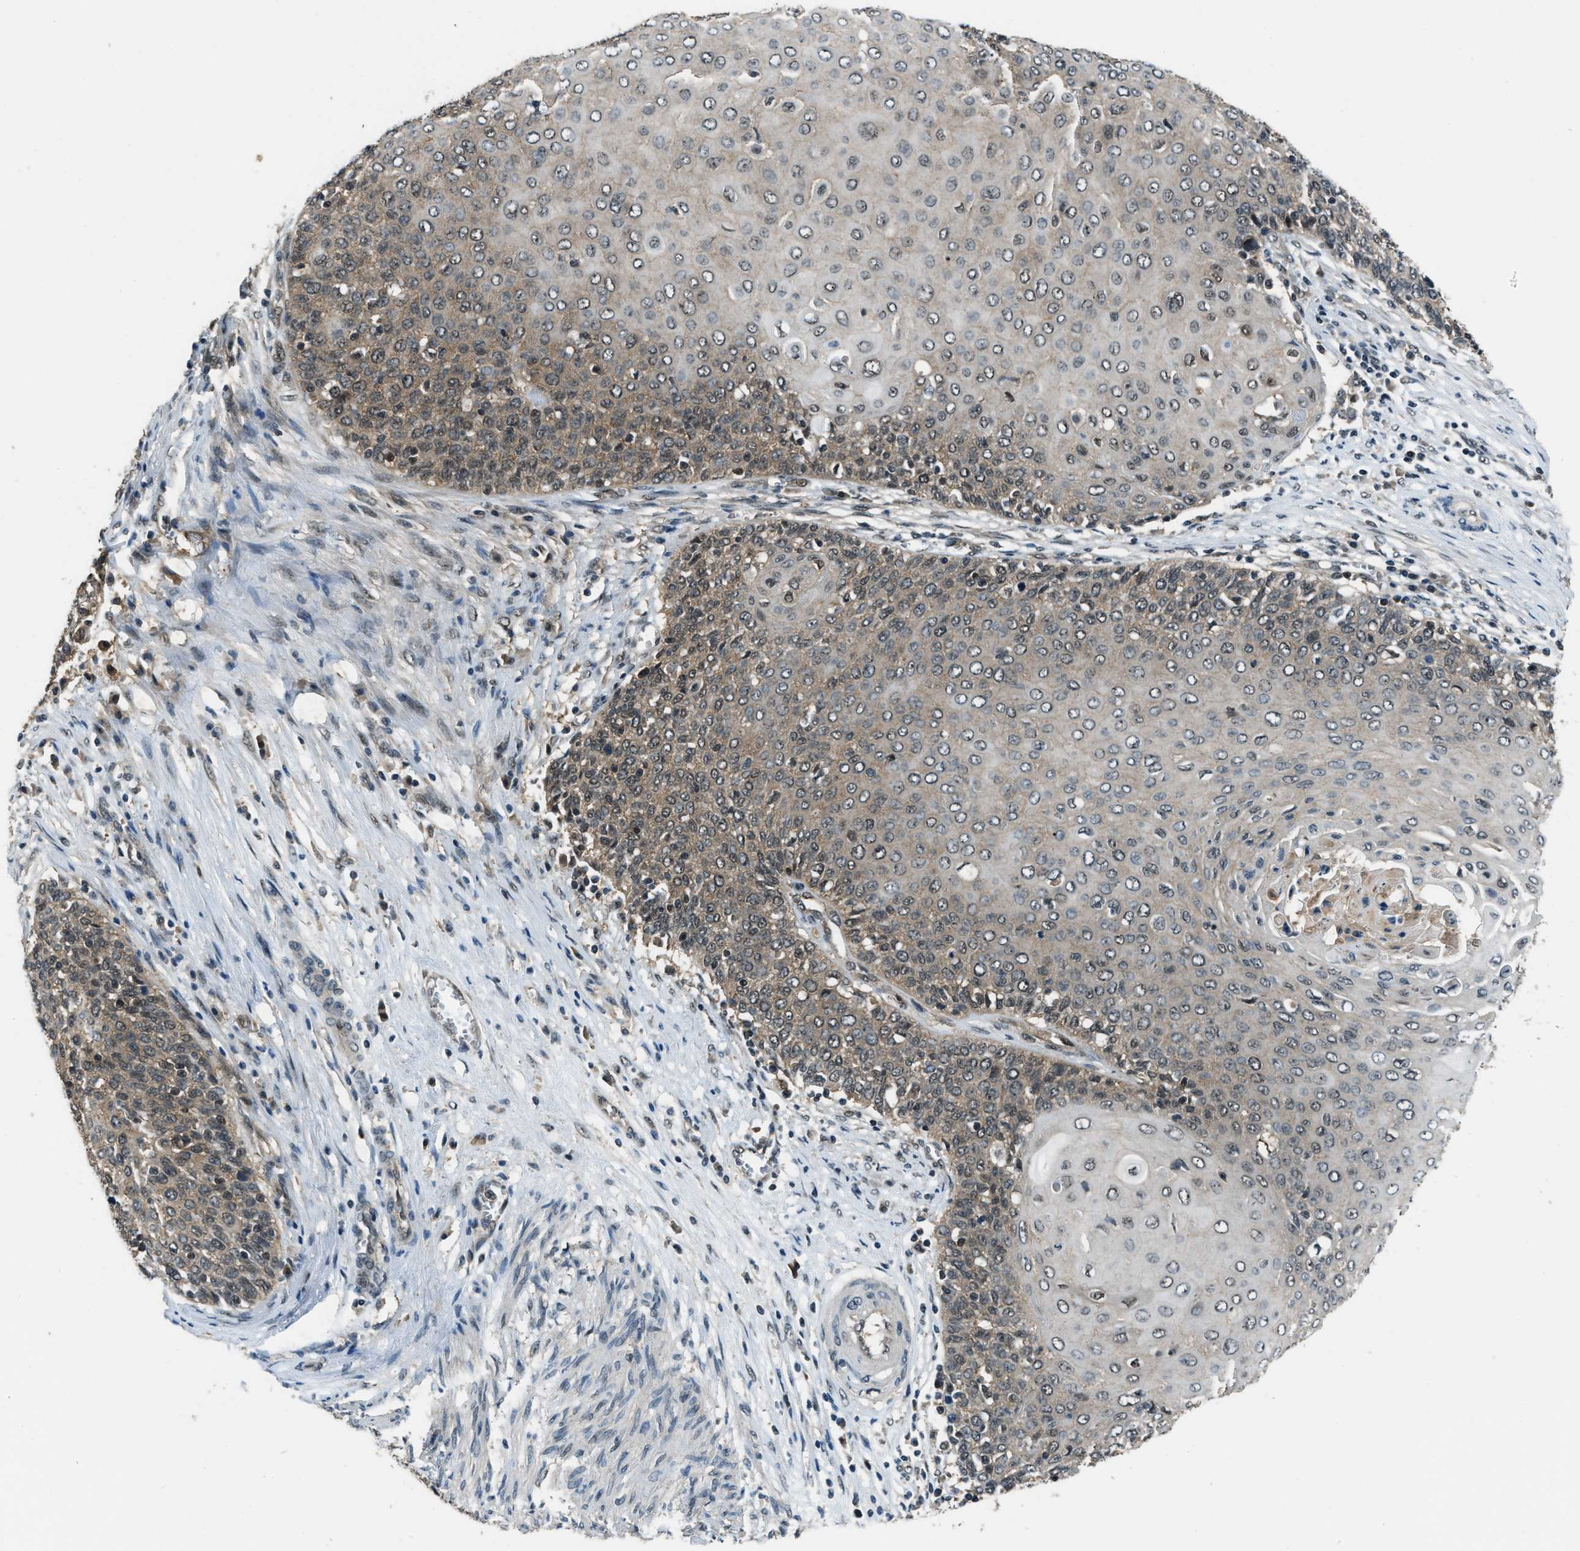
{"staining": {"intensity": "weak", "quantity": ">75%", "location": "cytoplasmic/membranous"}, "tissue": "cervical cancer", "cell_type": "Tumor cells", "image_type": "cancer", "snomed": [{"axis": "morphology", "description": "Squamous cell carcinoma, NOS"}, {"axis": "topography", "description": "Cervix"}], "caption": "Protein staining of squamous cell carcinoma (cervical) tissue displays weak cytoplasmic/membranous staining in about >75% of tumor cells.", "gene": "NUDCD3", "patient": {"sex": "female", "age": 39}}